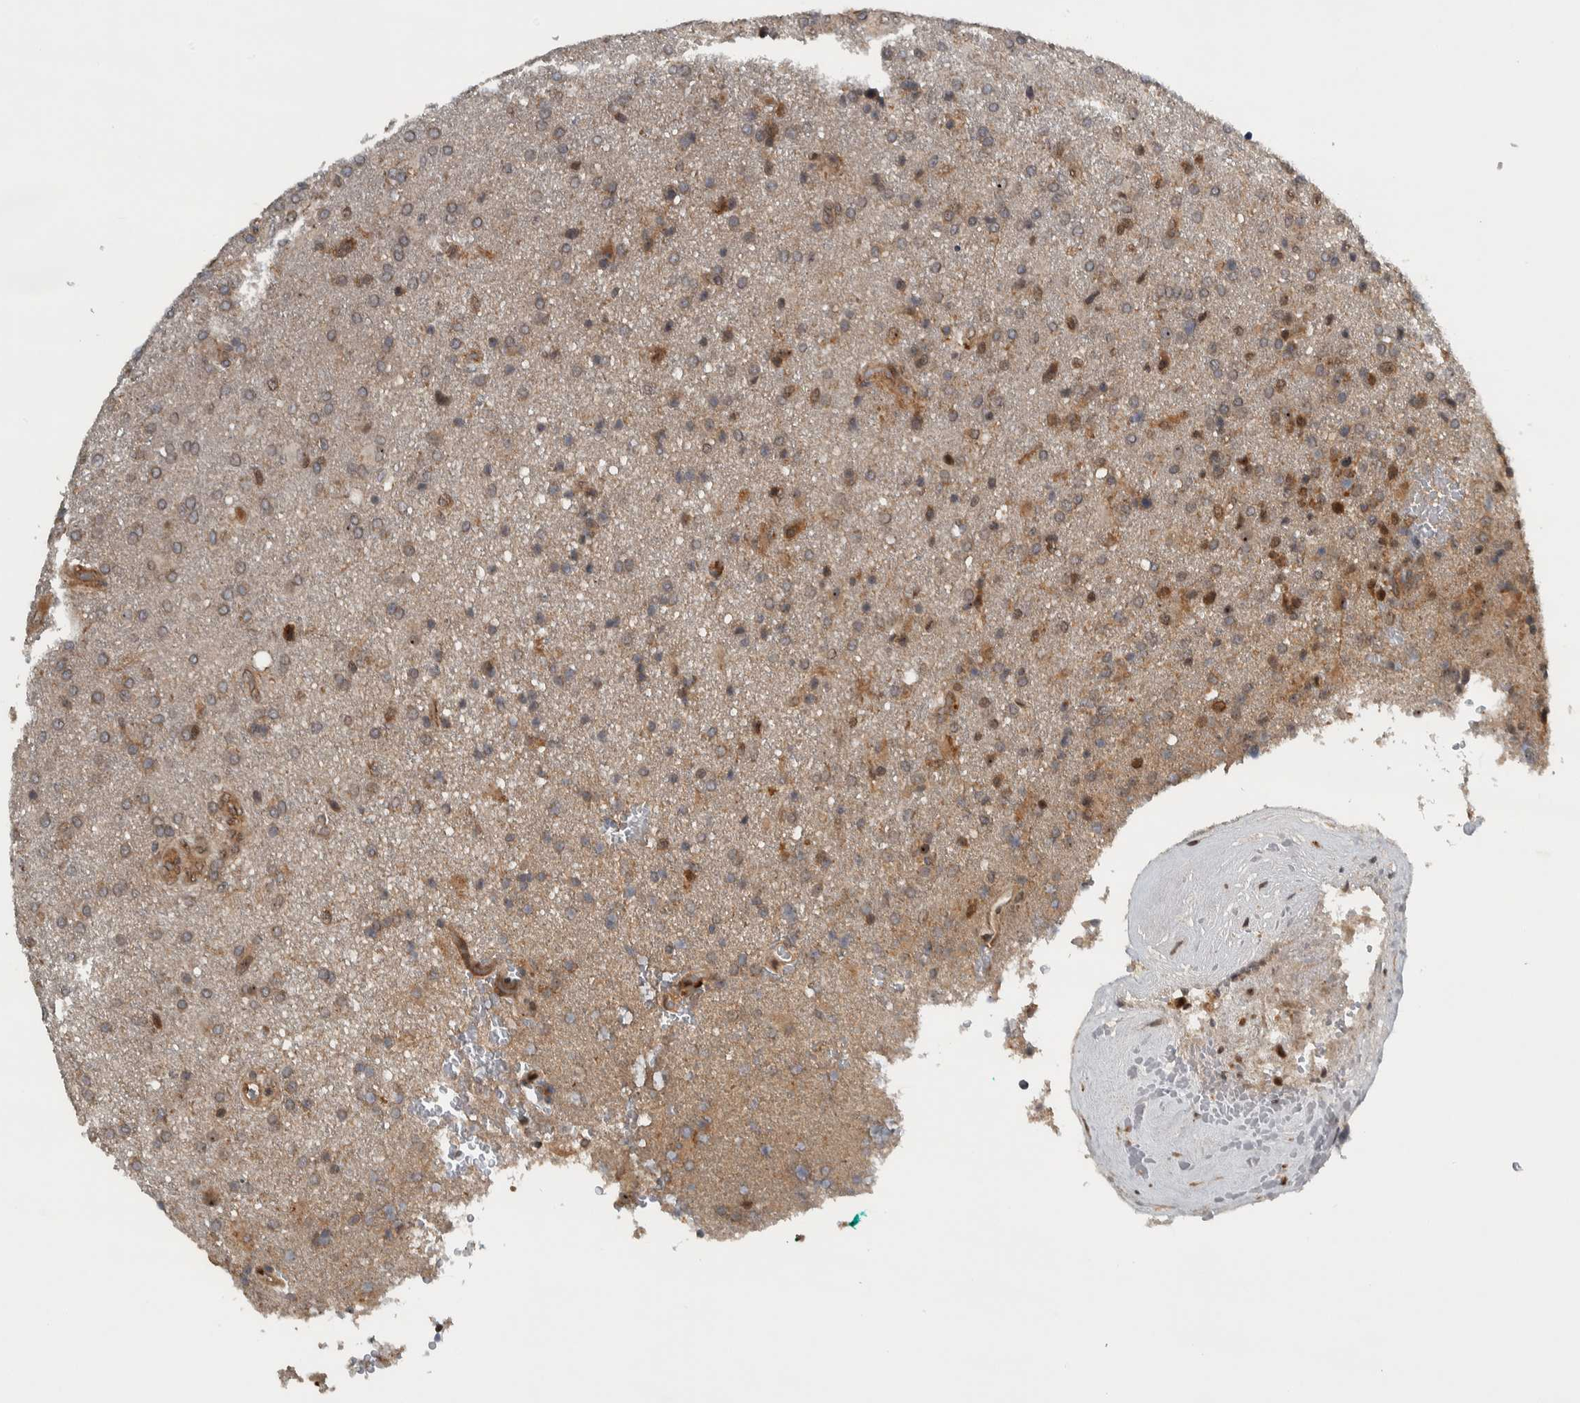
{"staining": {"intensity": "weak", "quantity": "25%-75%", "location": "cytoplasmic/membranous,nuclear"}, "tissue": "glioma", "cell_type": "Tumor cells", "image_type": "cancer", "snomed": [{"axis": "morphology", "description": "Glioma, malignant, High grade"}, {"axis": "topography", "description": "Brain"}], "caption": "Immunohistochemistry (IHC) micrograph of neoplastic tissue: human high-grade glioma (malignant) stained using immunohistochemistry shows low levels of weak protein expression localized specifically in the cytoplasmic/membranous and nuclear of tumor cells, appearing as a cytoplasmic/membranous and nuclear brown color.", "gene": "XPO5", "patient": {"sex": "male", "age": 72}}